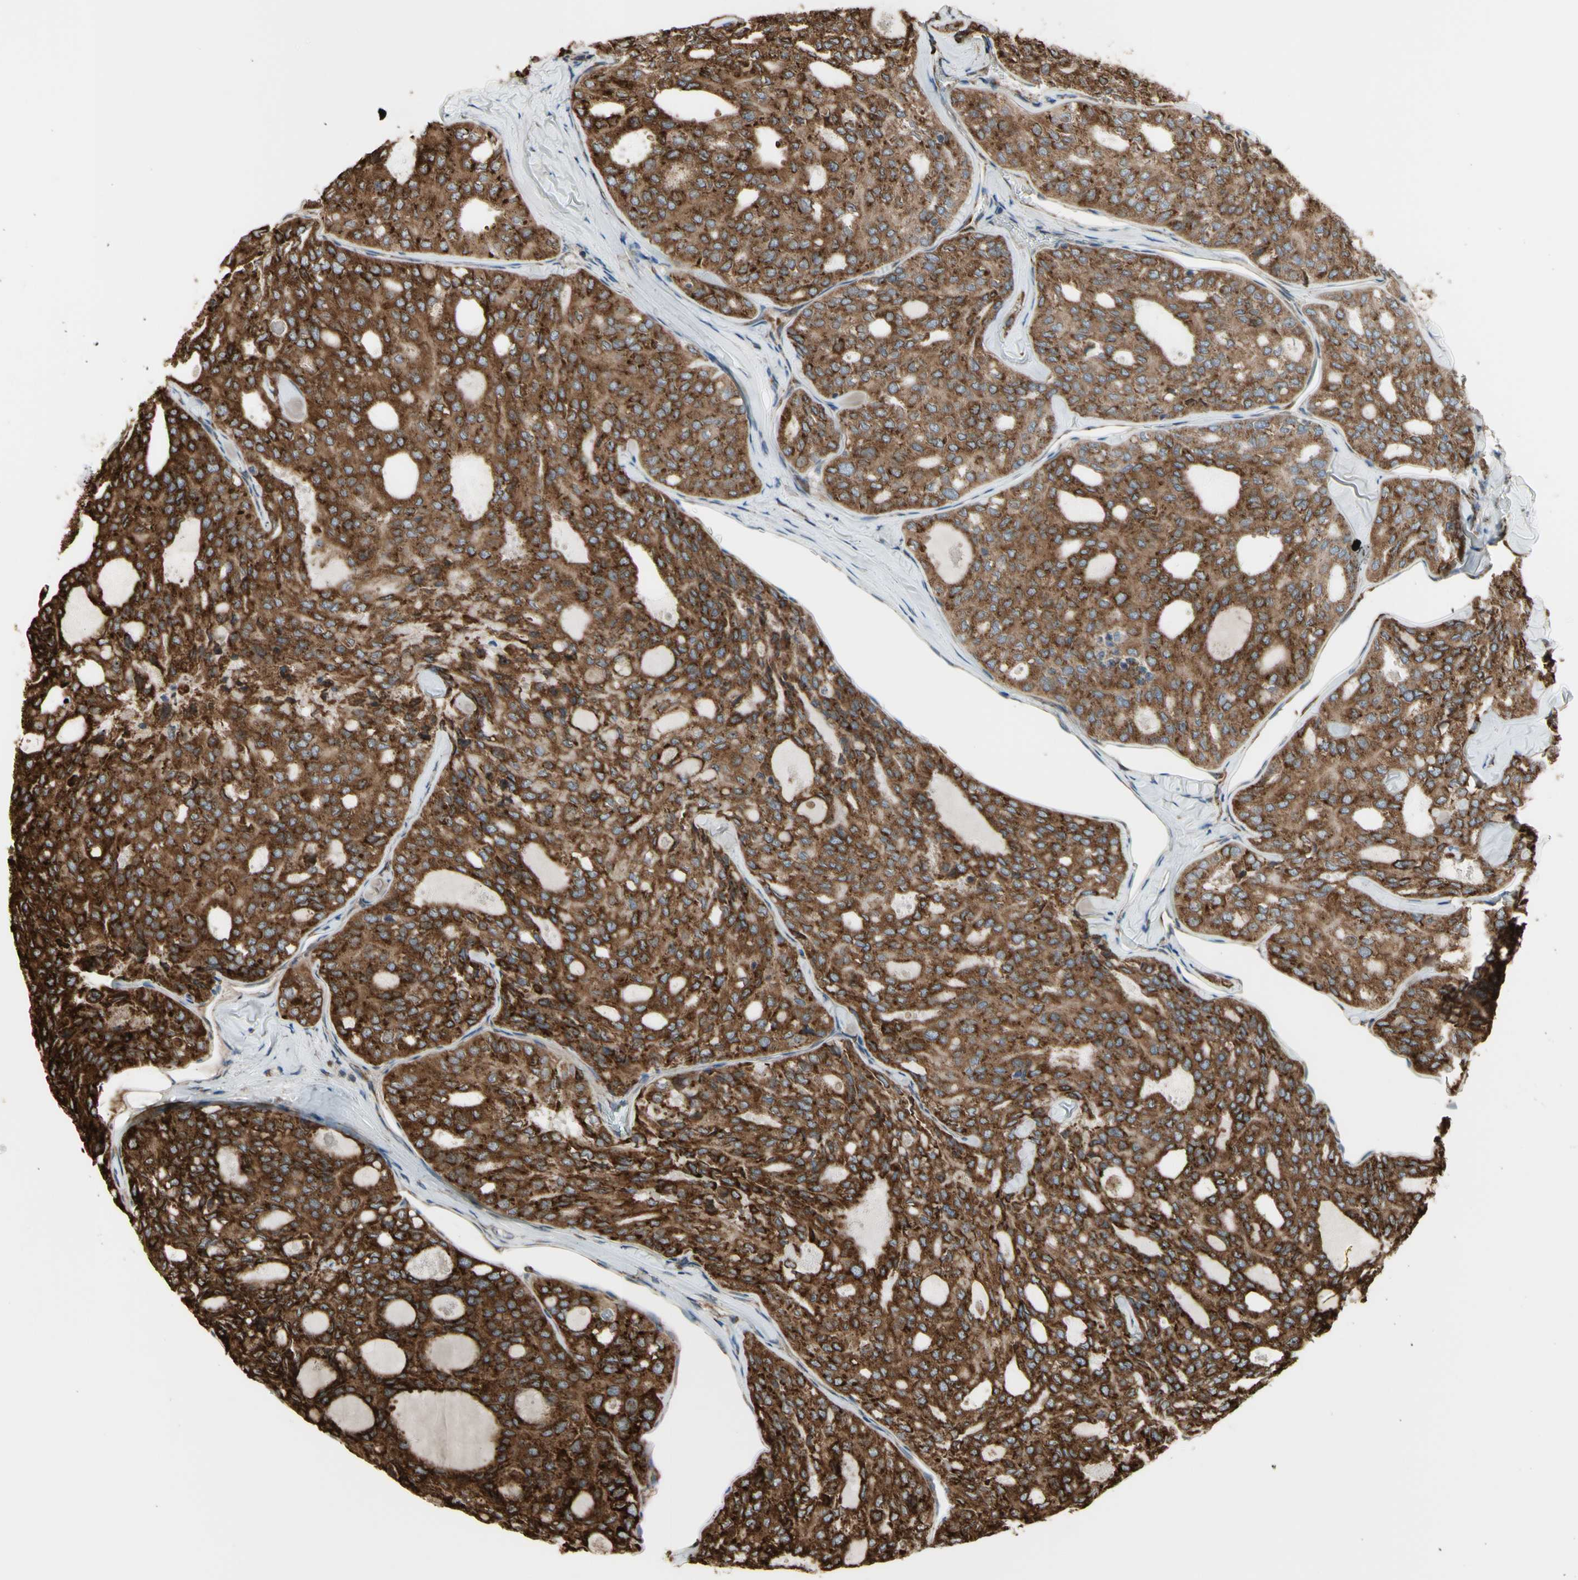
{"staining": {"intensity": "strong", "quantity": ">75%", "location": "cytoplasmic/membranous"}, "tissue": "thyroid cancer", "cell_type": "Tumor cells", "image_type": "cancer", "snomed": [{"axis": "morphology", "description": "Follicular adenoma carcinoma, NOS"}, {"axis": "topography", "description": "Thyroid gland"}], "caption": "Immunohistochemical staining of thyroid follicular adenoma carcinoma demonstrates high levels of strong cytoplasmic/membranous protein staining in about >75% of tumor cells. Nuclei are stained in blue.", "gene": "SLC39A9", "patient": {"sex": "male", "age": 75}}